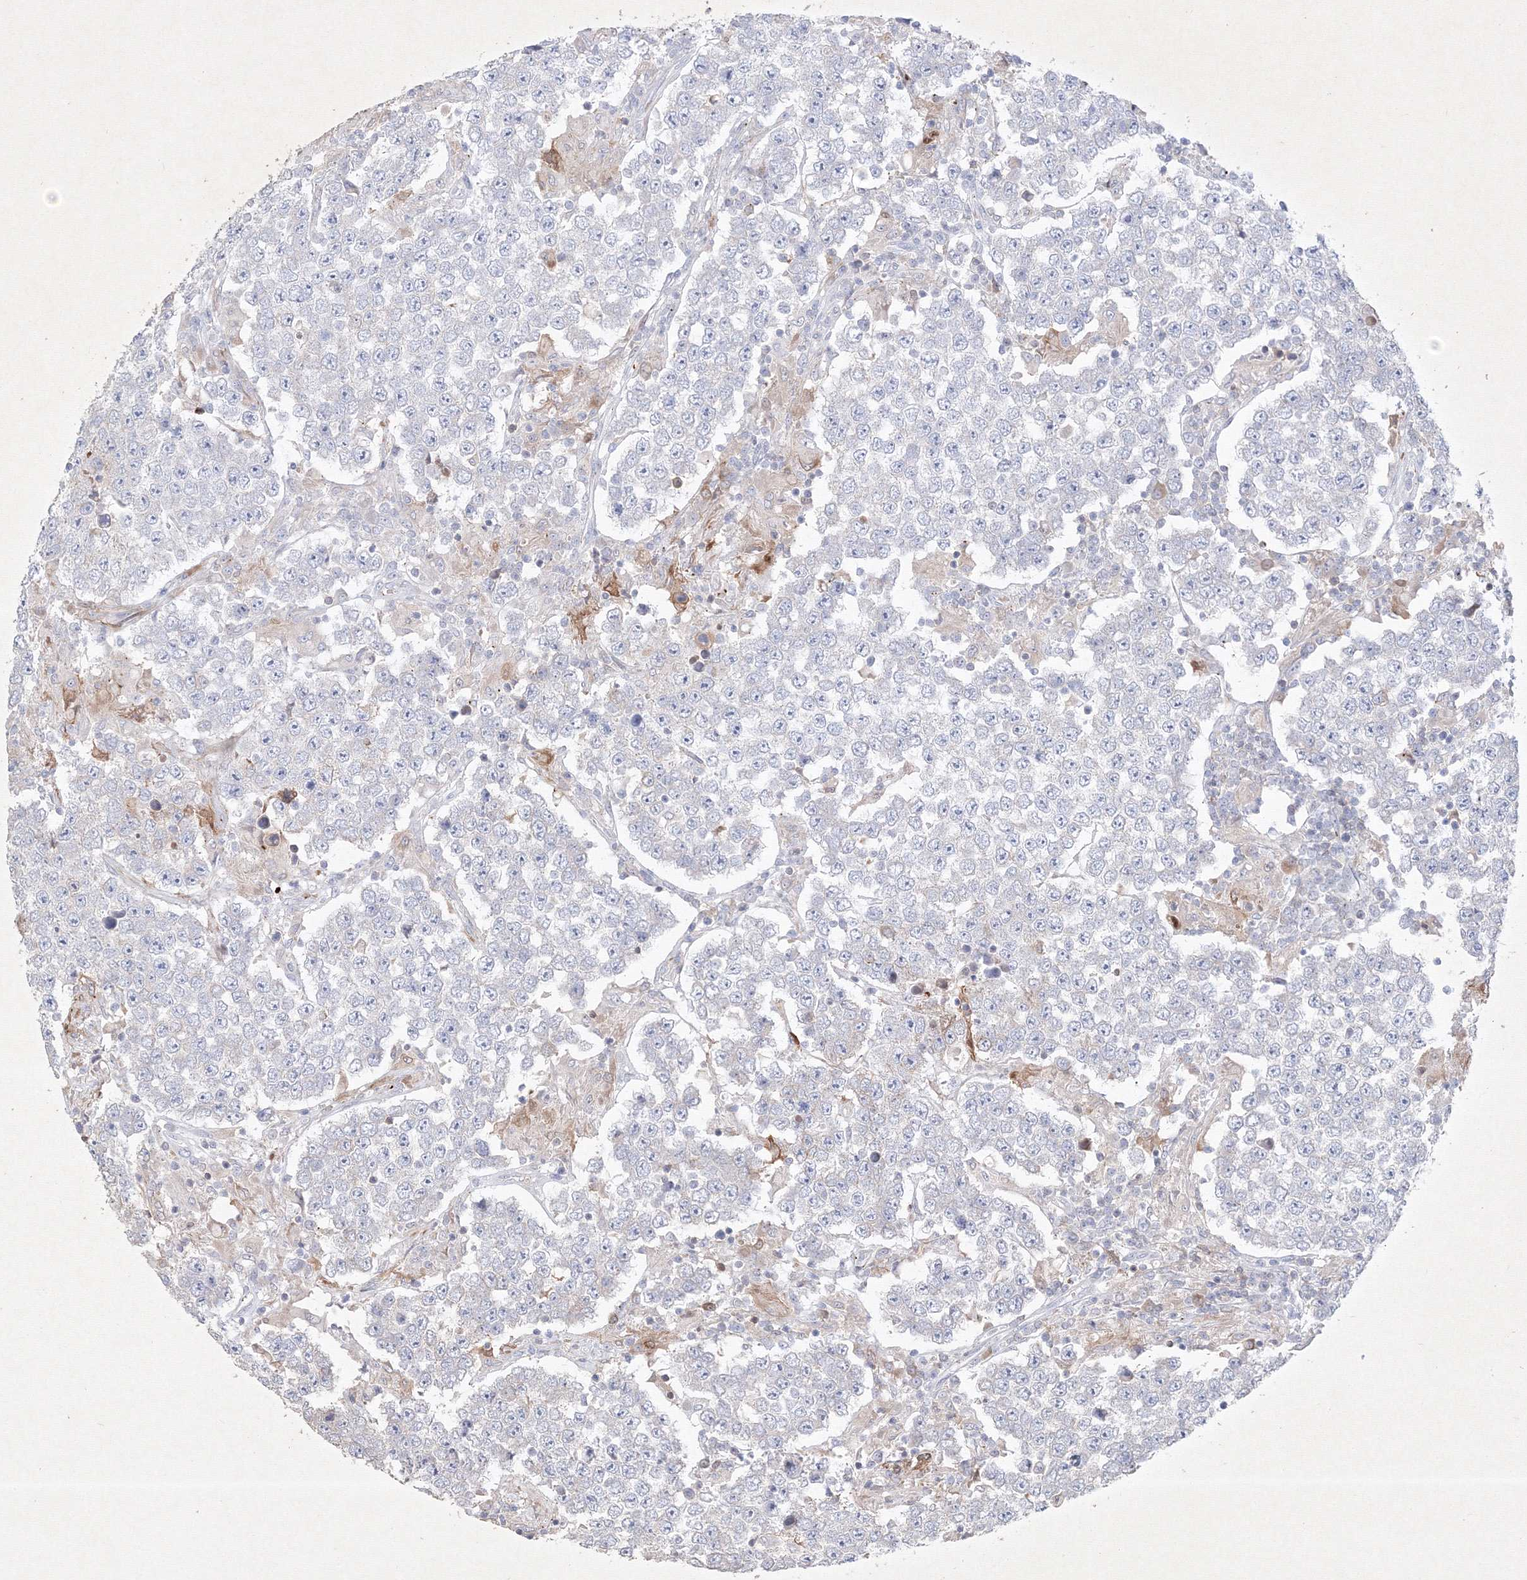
{"staining": {"intensity": "negative", "quantity": "none", "location": "none"}, "tissue": "testis cancer", "cell_type": "Tumor cells", "image_type": "cancer", "snomed": [{"axis": "morphology", "description": "Normal tissue, NOS"}, {"axis": "morphology", "description": "Urothelial carcinoma, High grade"}, {"axis": "morphology", "description": "Seminoma, NOS"}, {"axis": "morphology", "description": "Carcinoma, Embryonal, NOS"}, {"axis": "topography", "description": "Urinary bladder"}, {"axis": "topography", "description": "Testis"}], "caption": "An IHC image of testis cancer is shown. There is no staining in tumor cells of testis cancer.", "gene": "CXXC4", "patient": {"sex": "male", "age": 41}}